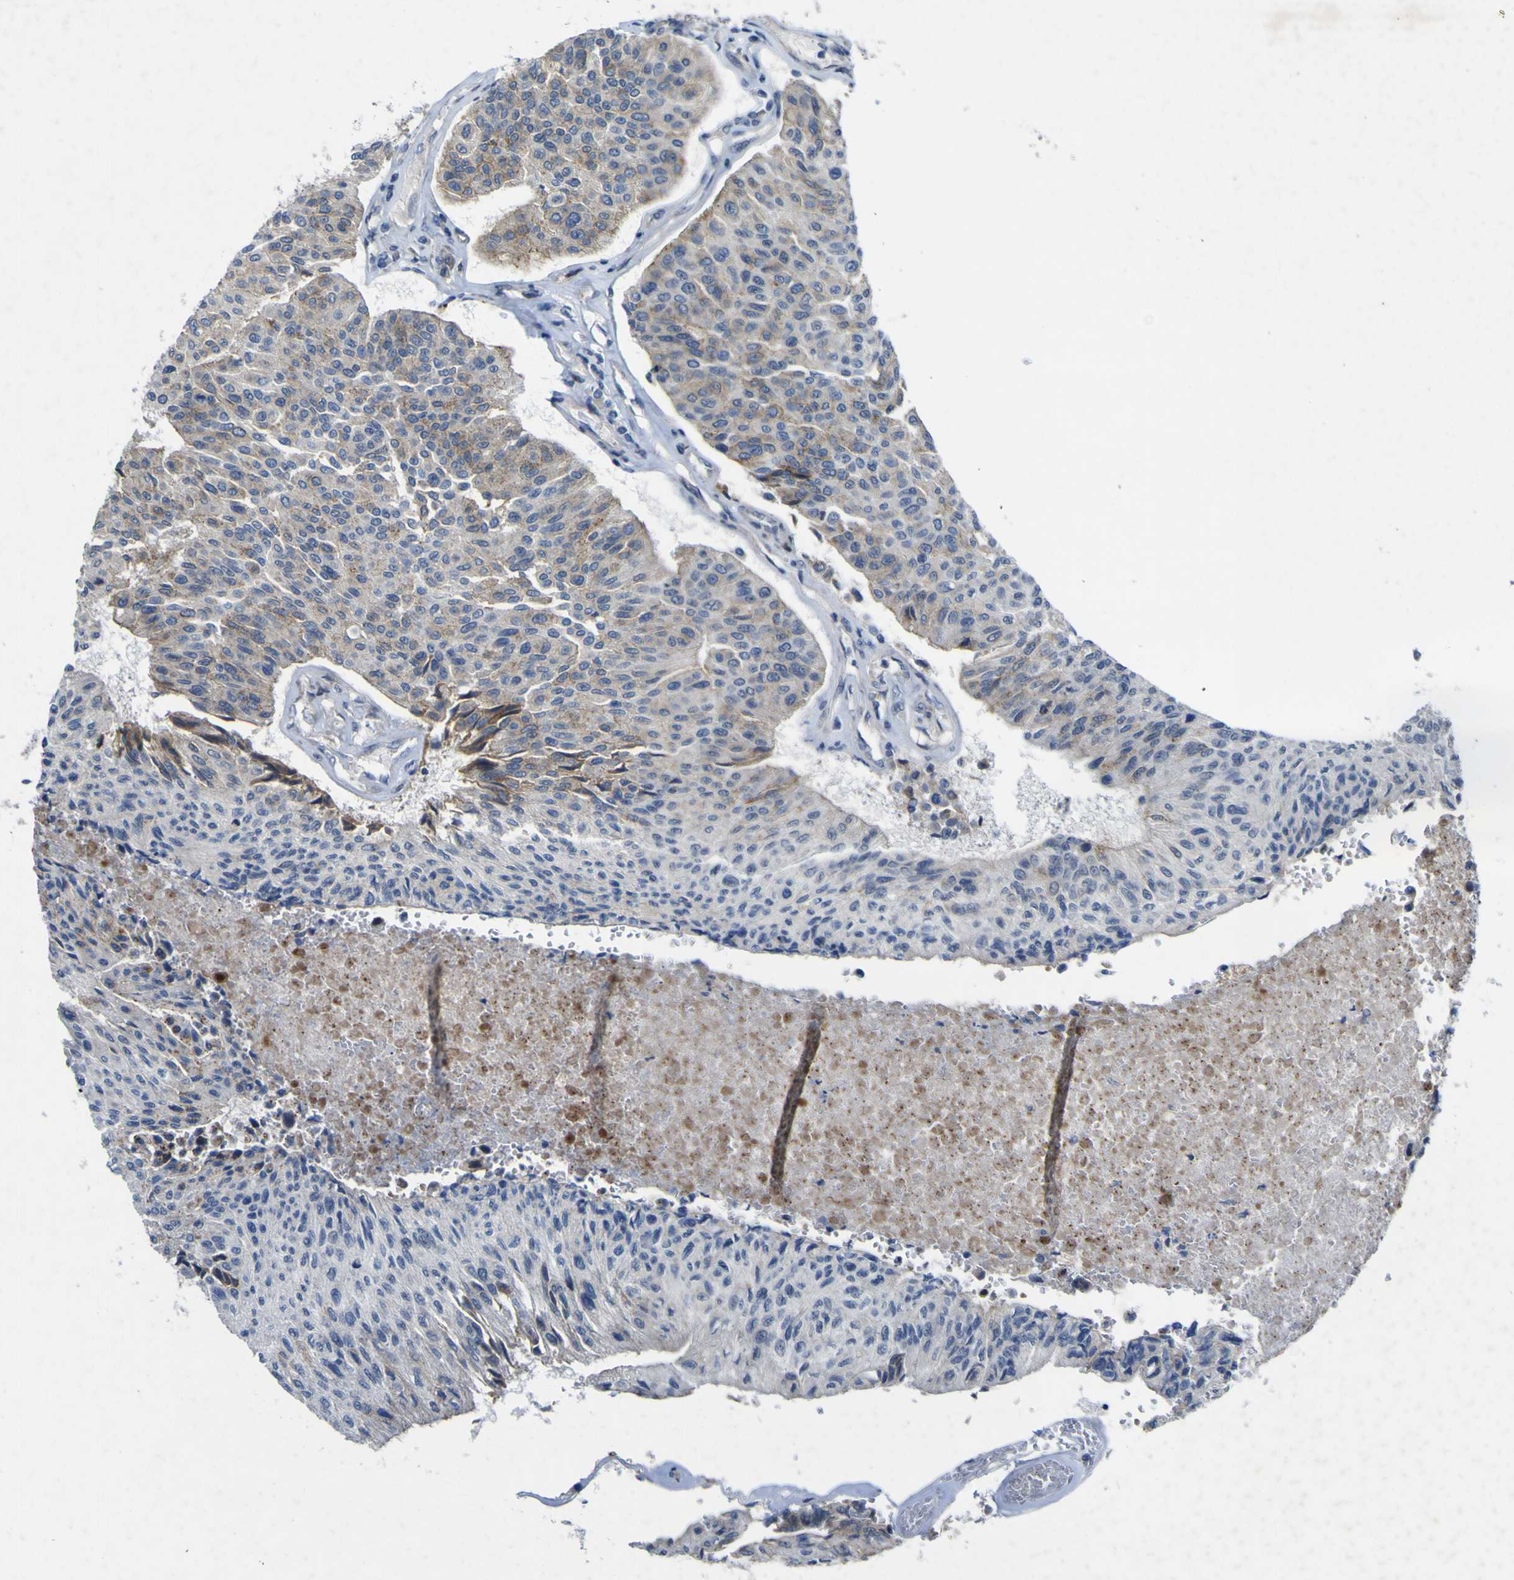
{"staining": {"intensity": "weak", "quantity": "<25%", "location": "cytoplasmic/membranous"}, "tissue": "urothelial cancer", "cell_type": "Tumor cells", "image_type": "cancer", "snomed": [{"axis": "morphology", "description": "Urothelial carcinoma, High grade"}, {"axis": "topography", "description": "Urinary bladder"}], "caption": "DAB immunohistochemical staining of human urothelial cancer reveals no significant staining in tumor cells.", "gene": "NAV1", "patient": {"sex": "male", "age": 66}}